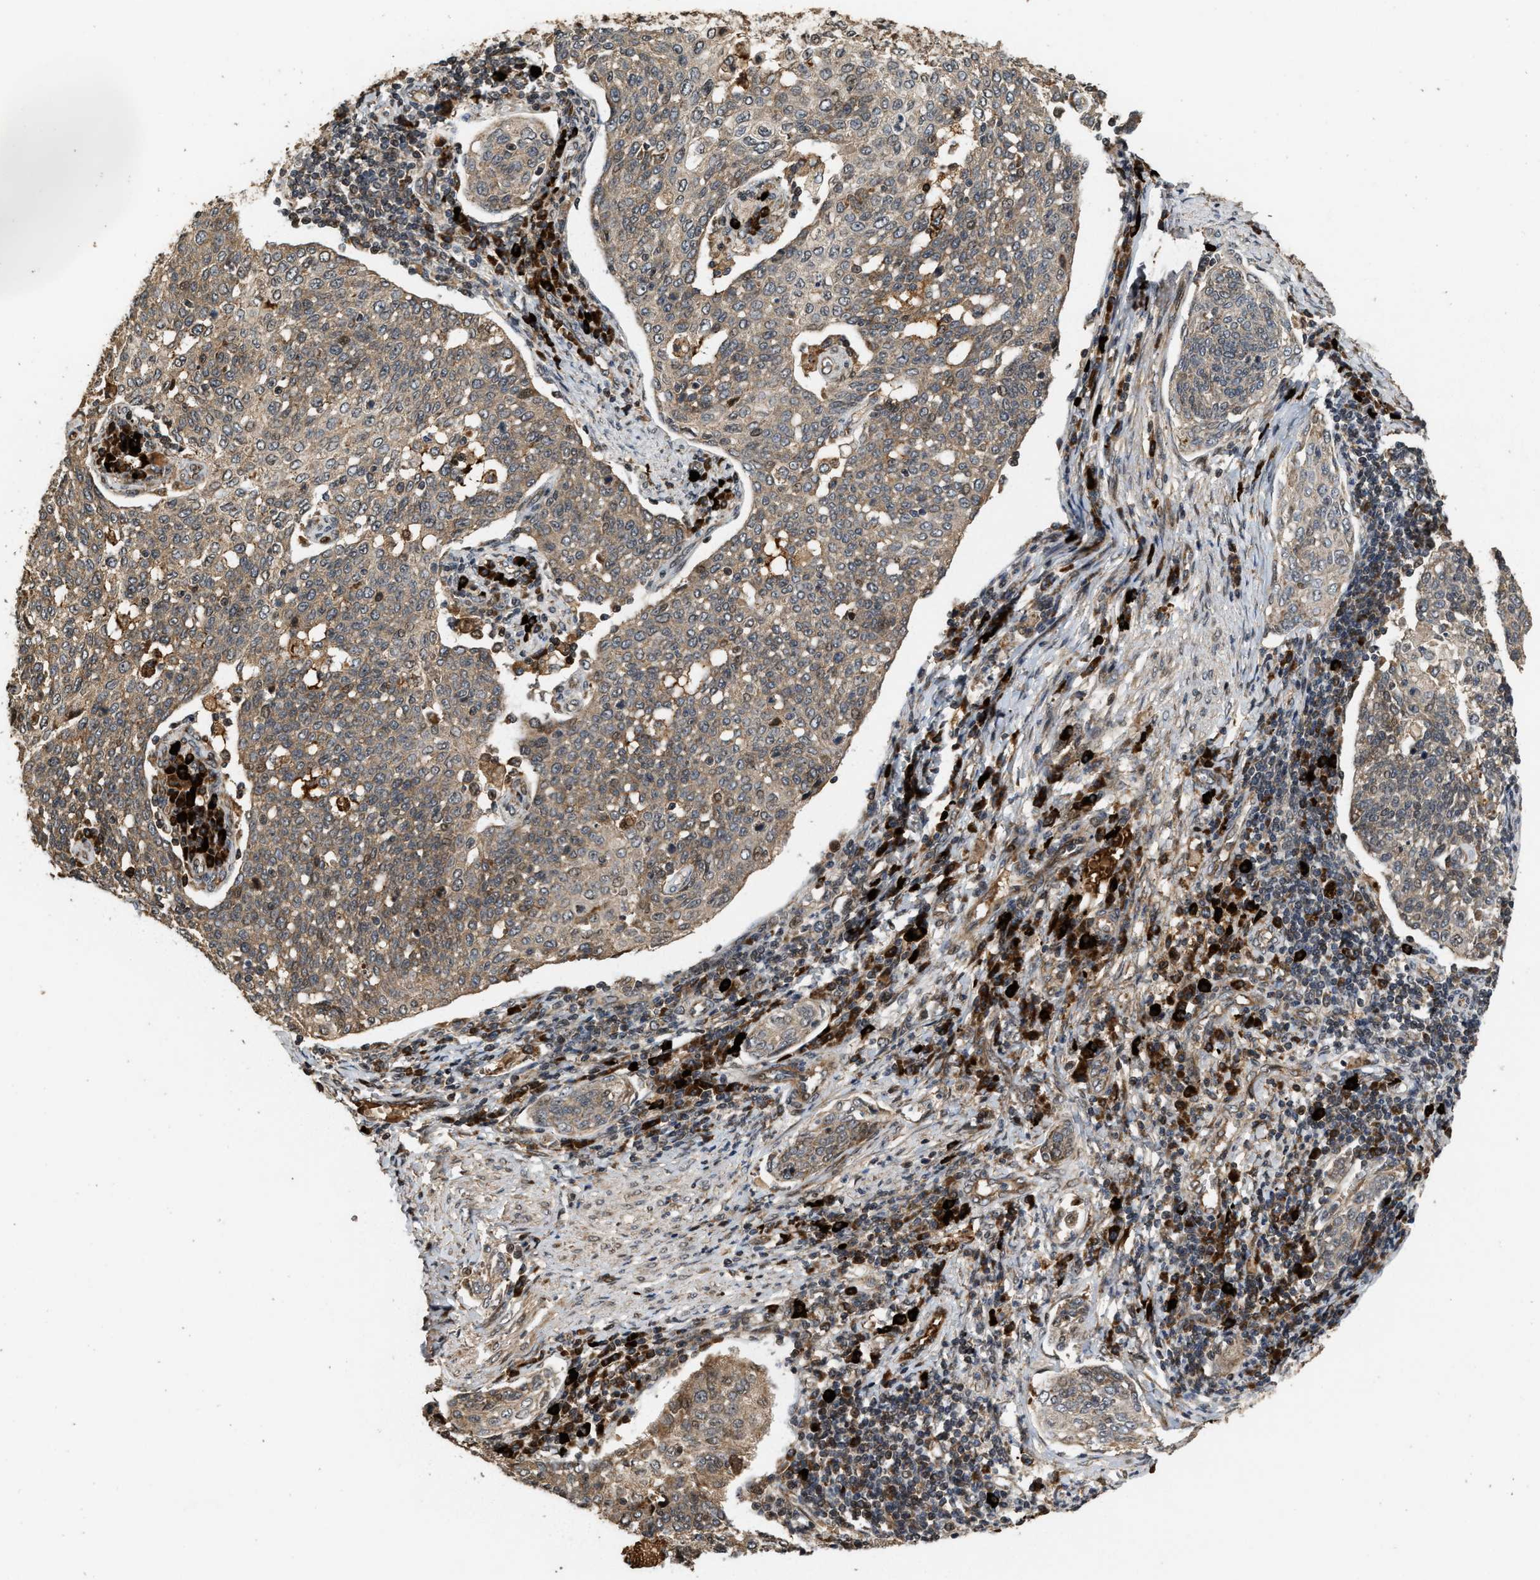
{"staining": {"intensity": "weak", "quantity": ">75%", "location": "cytoplasmic/membranous,nuclear"}, "tissue": "cervical cancer", "cell_type": "Tumor cells", "image_type": "cancer", "snomed": [{"axis": "morphology", "description": "Squamous cell carcinoma, NOS"}, {"axis": "topography", "description": "Cervix"}], "caption": "This image demonstrates IHC staining of cervical squamous cell carcinoma, with low weak cytoplasmic/membranous and nuclear positivity in approximately >75% of tumor cells.", "gene": "ELP2", "patient": {"sex": "female", "age": 34}}